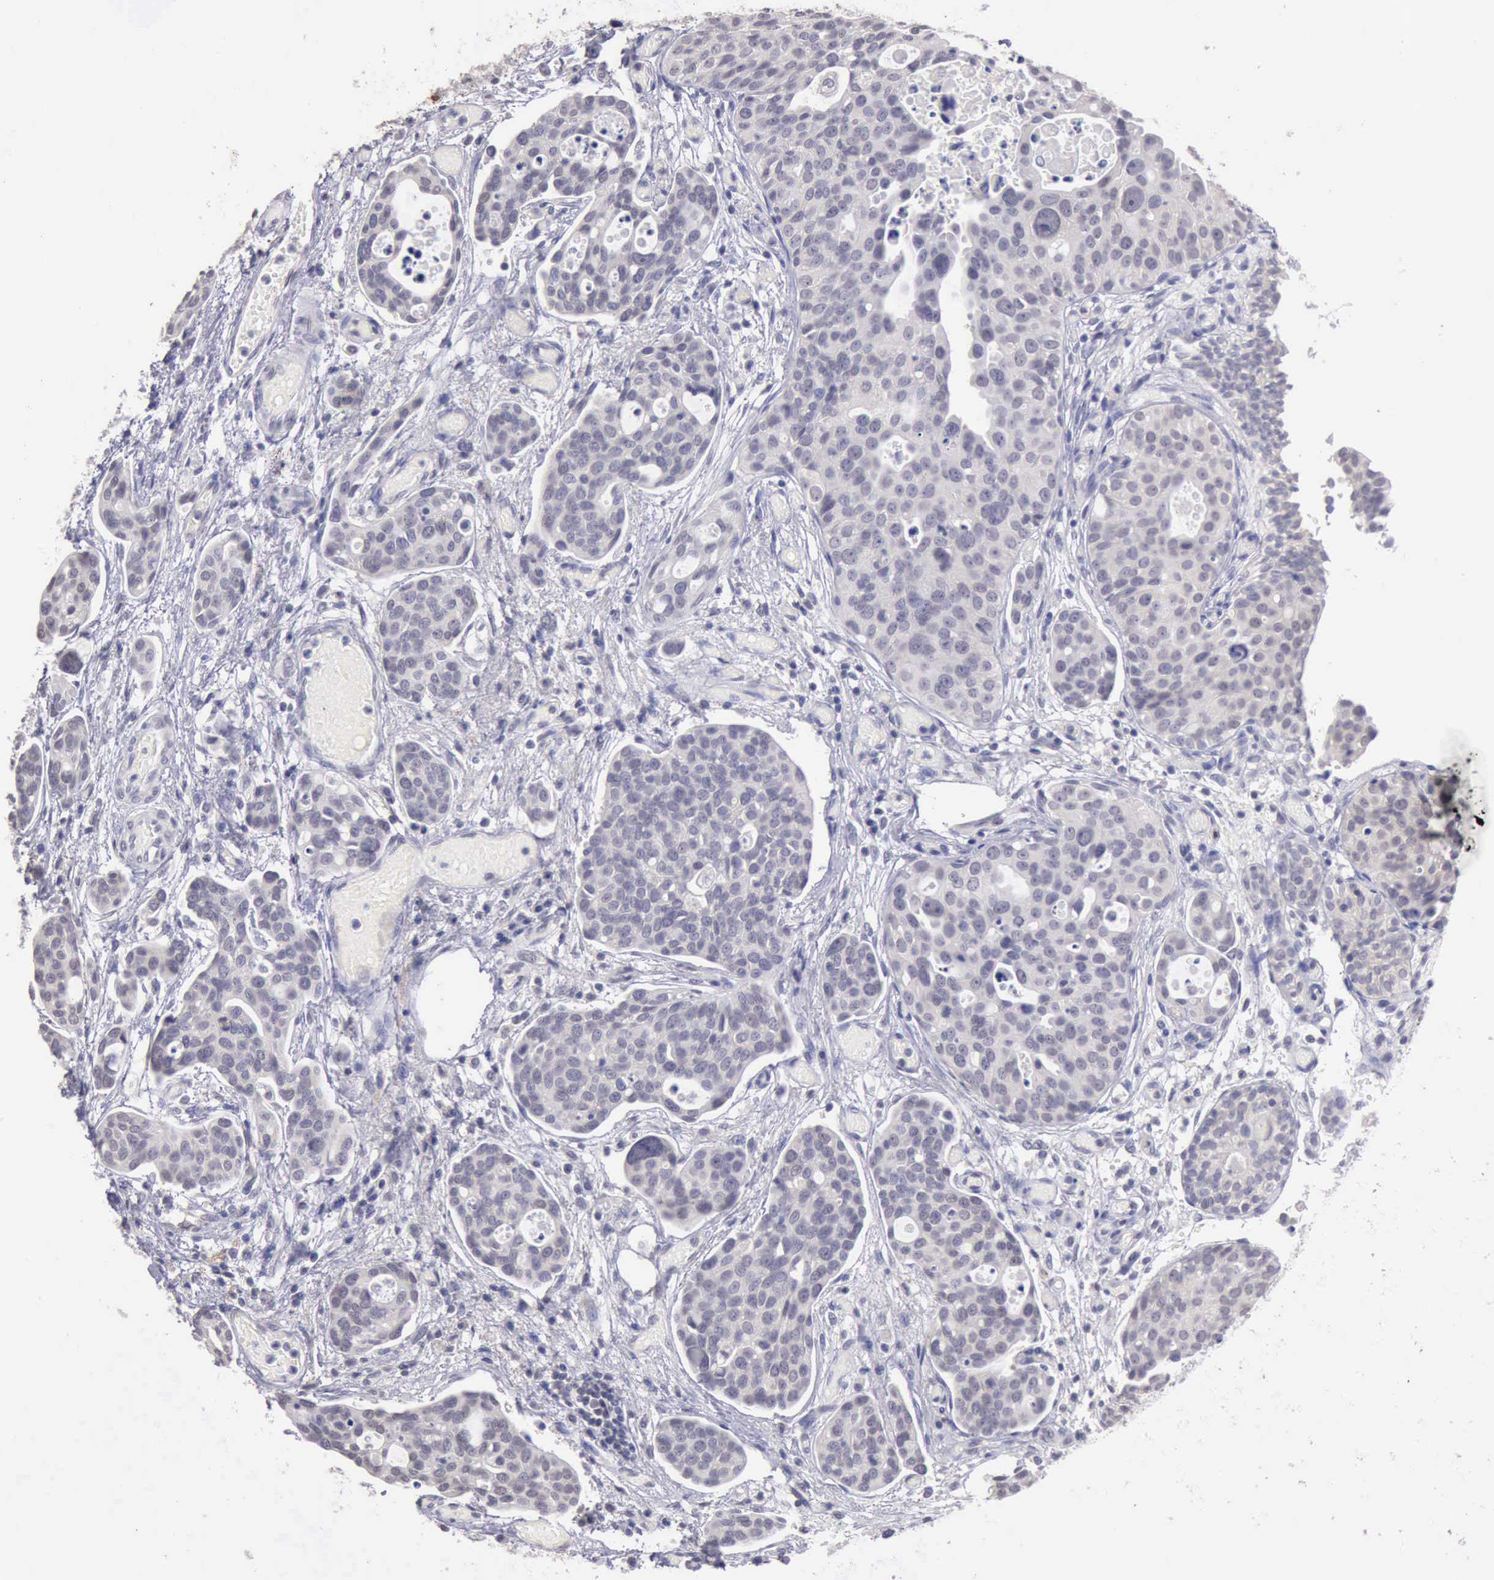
{"staining": {"intensity": "negative", "quantity": "none", "location": "none"}, "tissue": "urothelial cancer", "cell_type": "Tumor cells", "image_type": "cancer", "snomed": [{"axis": "morphology", "description": "Urothelial carcinoma, High grade"}, {"axis": "topography", "description": "Urinary bladder"}], "caption": "Urothelial cancer was stained to show a protein in brown. There is no significant staining in tumor cells. The staining was performed using DAB (3,3'-diaminobenzidine) to visualize the protein expression in brown, while the nuclei were stained in blue with hematoxylin (Magnification: 20x).", "gene": "KCND1", "patient": {"sex": "male", "age": 78}}